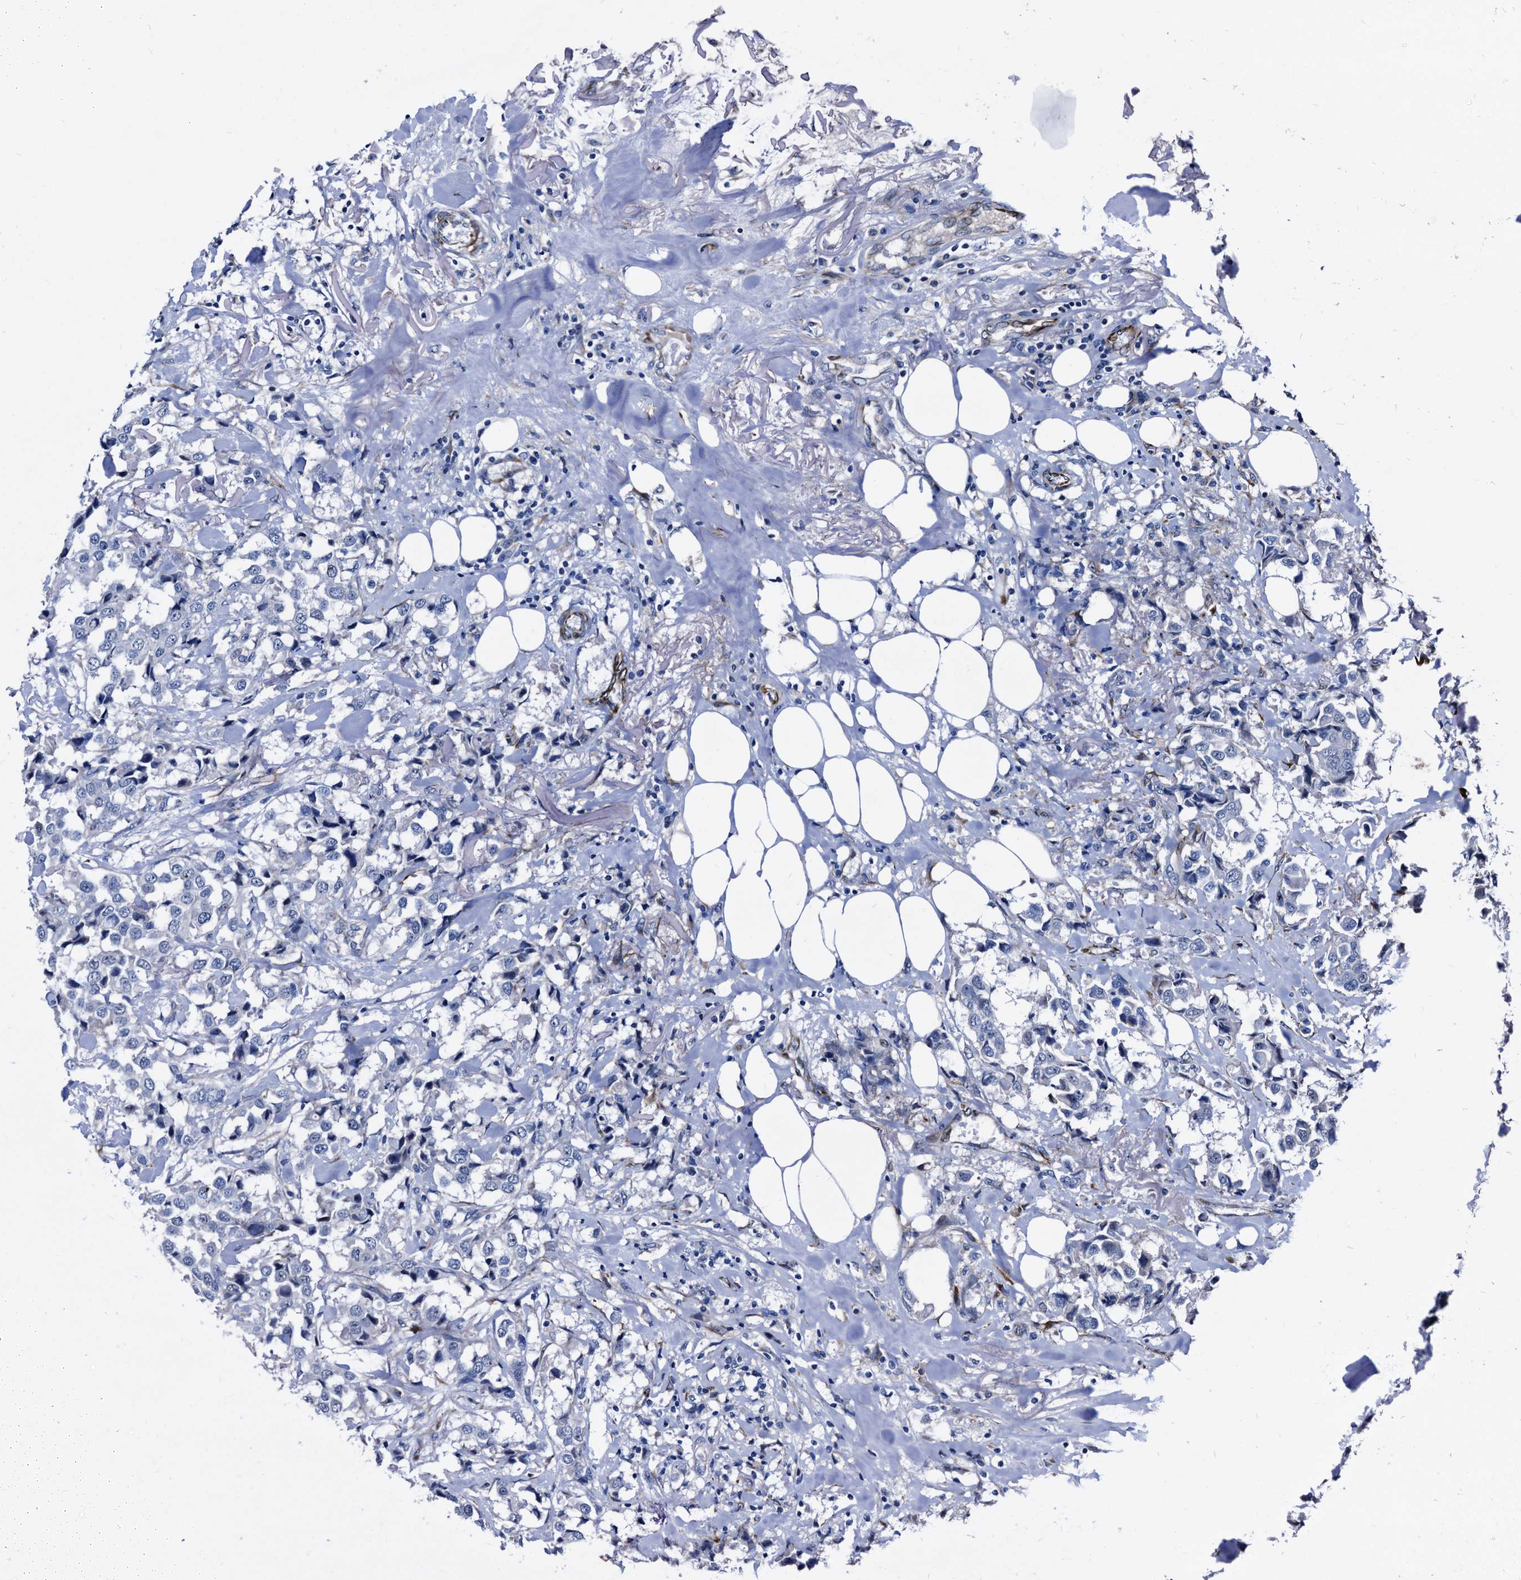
{"staining": {"intensity": "negative", "quantity": "none", "location": "none"}, "tissue": "breast cancer", "cell_type": "Tumor cells", "image_type": "cancer", "snomed": [{"axis": "morphology", "description": "Duct carcinoma"}, {"axis": "topography", "description": "Breast"}], "caption": "Tumor cells show no significant protein positivity in intraductal carcinoma (breast).", "gene": "EMG1", "patient": {"sex": "female", "age": 80}}